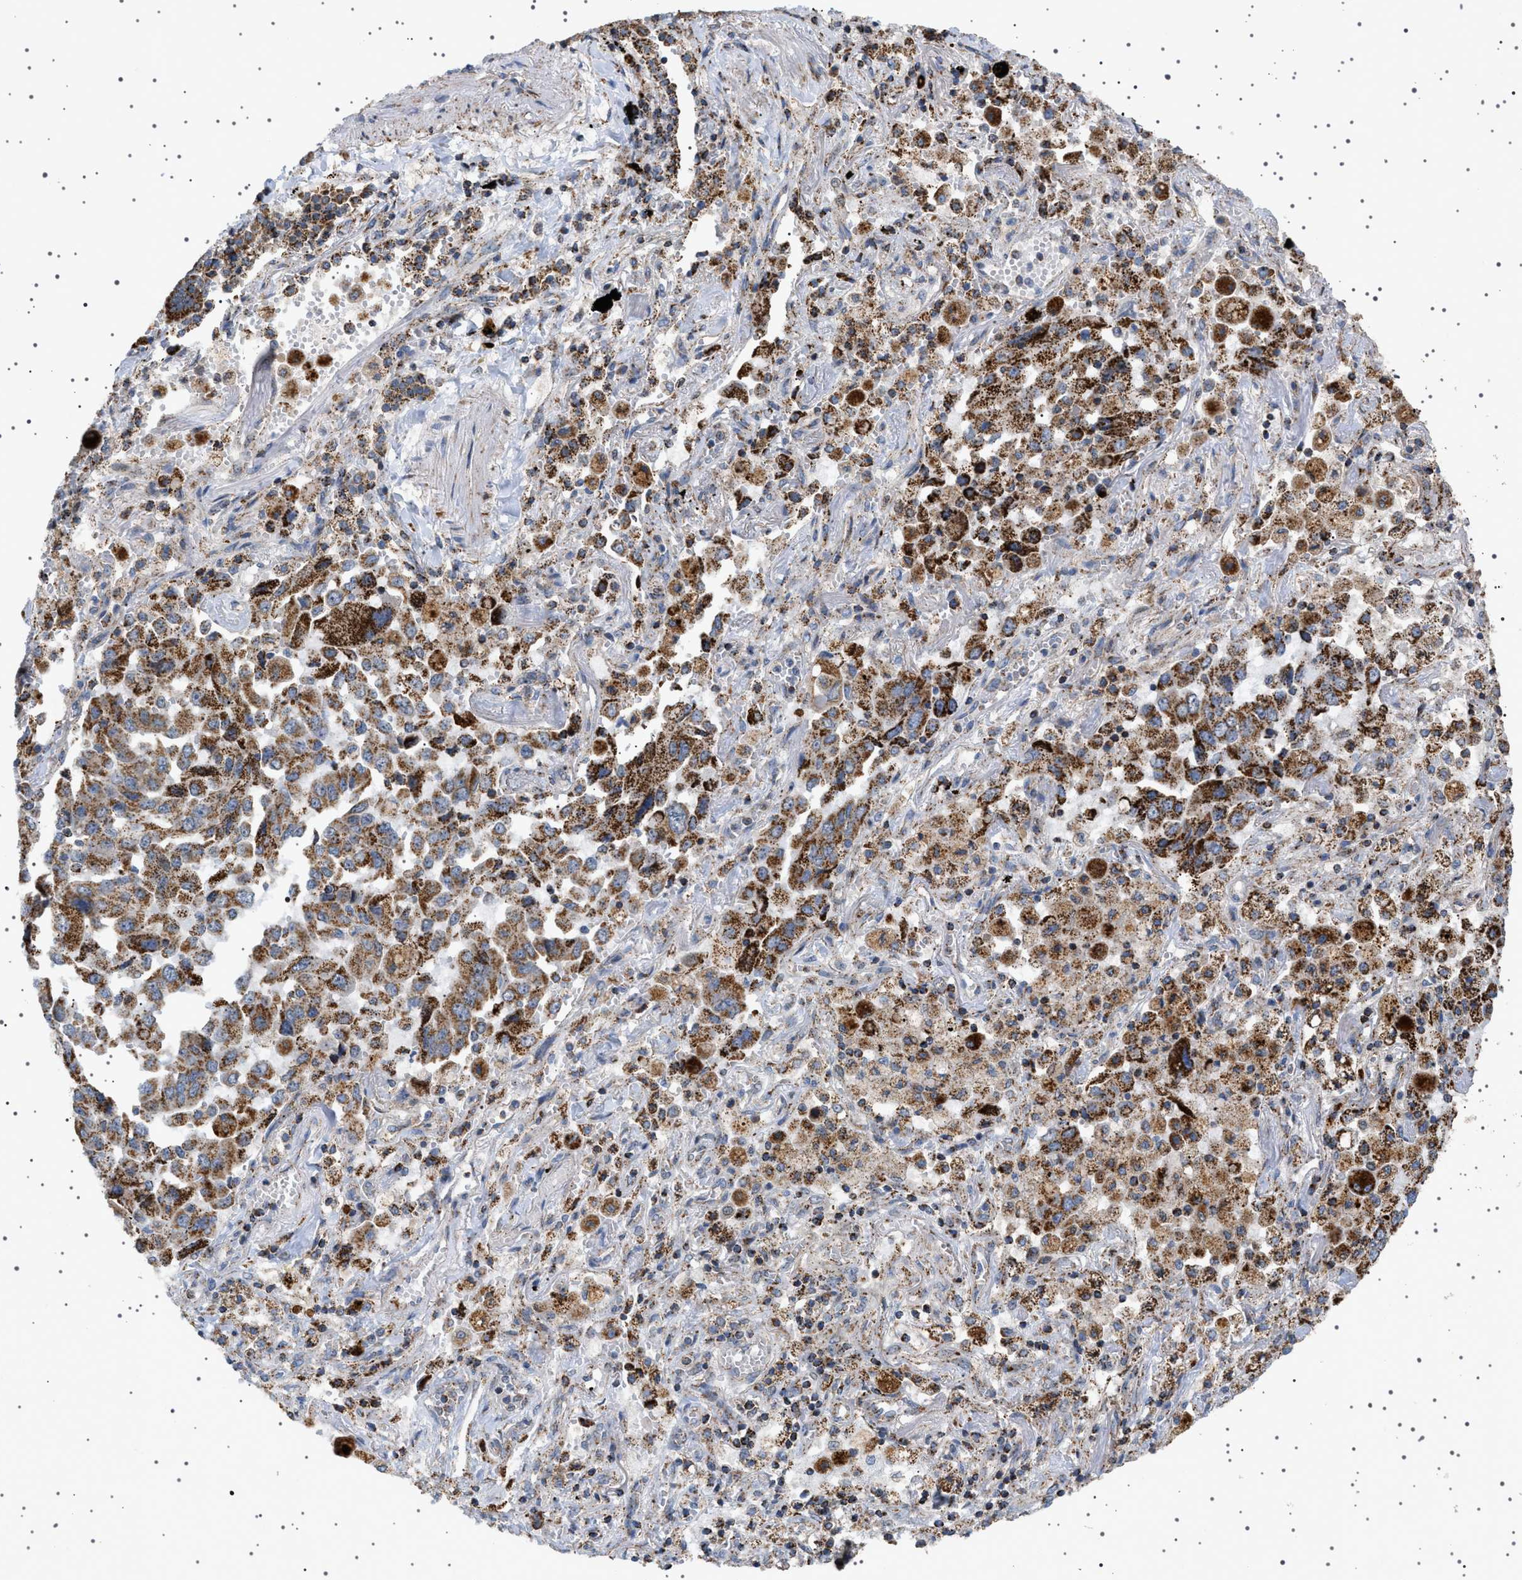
{"staining": {"intensity": "strong", "quantity": ">75%", "location": "cytoplasmic/membranous"}, "tissue": "lung cancer", "cell_type": "Tumor cells", "image_type": "cancer", "snomed": [{"axis": "morphology", "description": "Adenocarcinoma, NOS"}, {"axis": "topography", "description": "Lung"}], "caption": "Lung cancer (adenocarcinoma) tissue reveals strong cytoplasmic/membranous expression in approximately >75% of tumor cells, visualized by immunohistochemistry. The staining was performed using DAB (3,3'-diaminobenzidine), with brown indicating positive protein expression. Nuclei are stained blue with hematoxylin.", "gene": "UBXN8", "patient": {"sex": "female", "age": 65}}